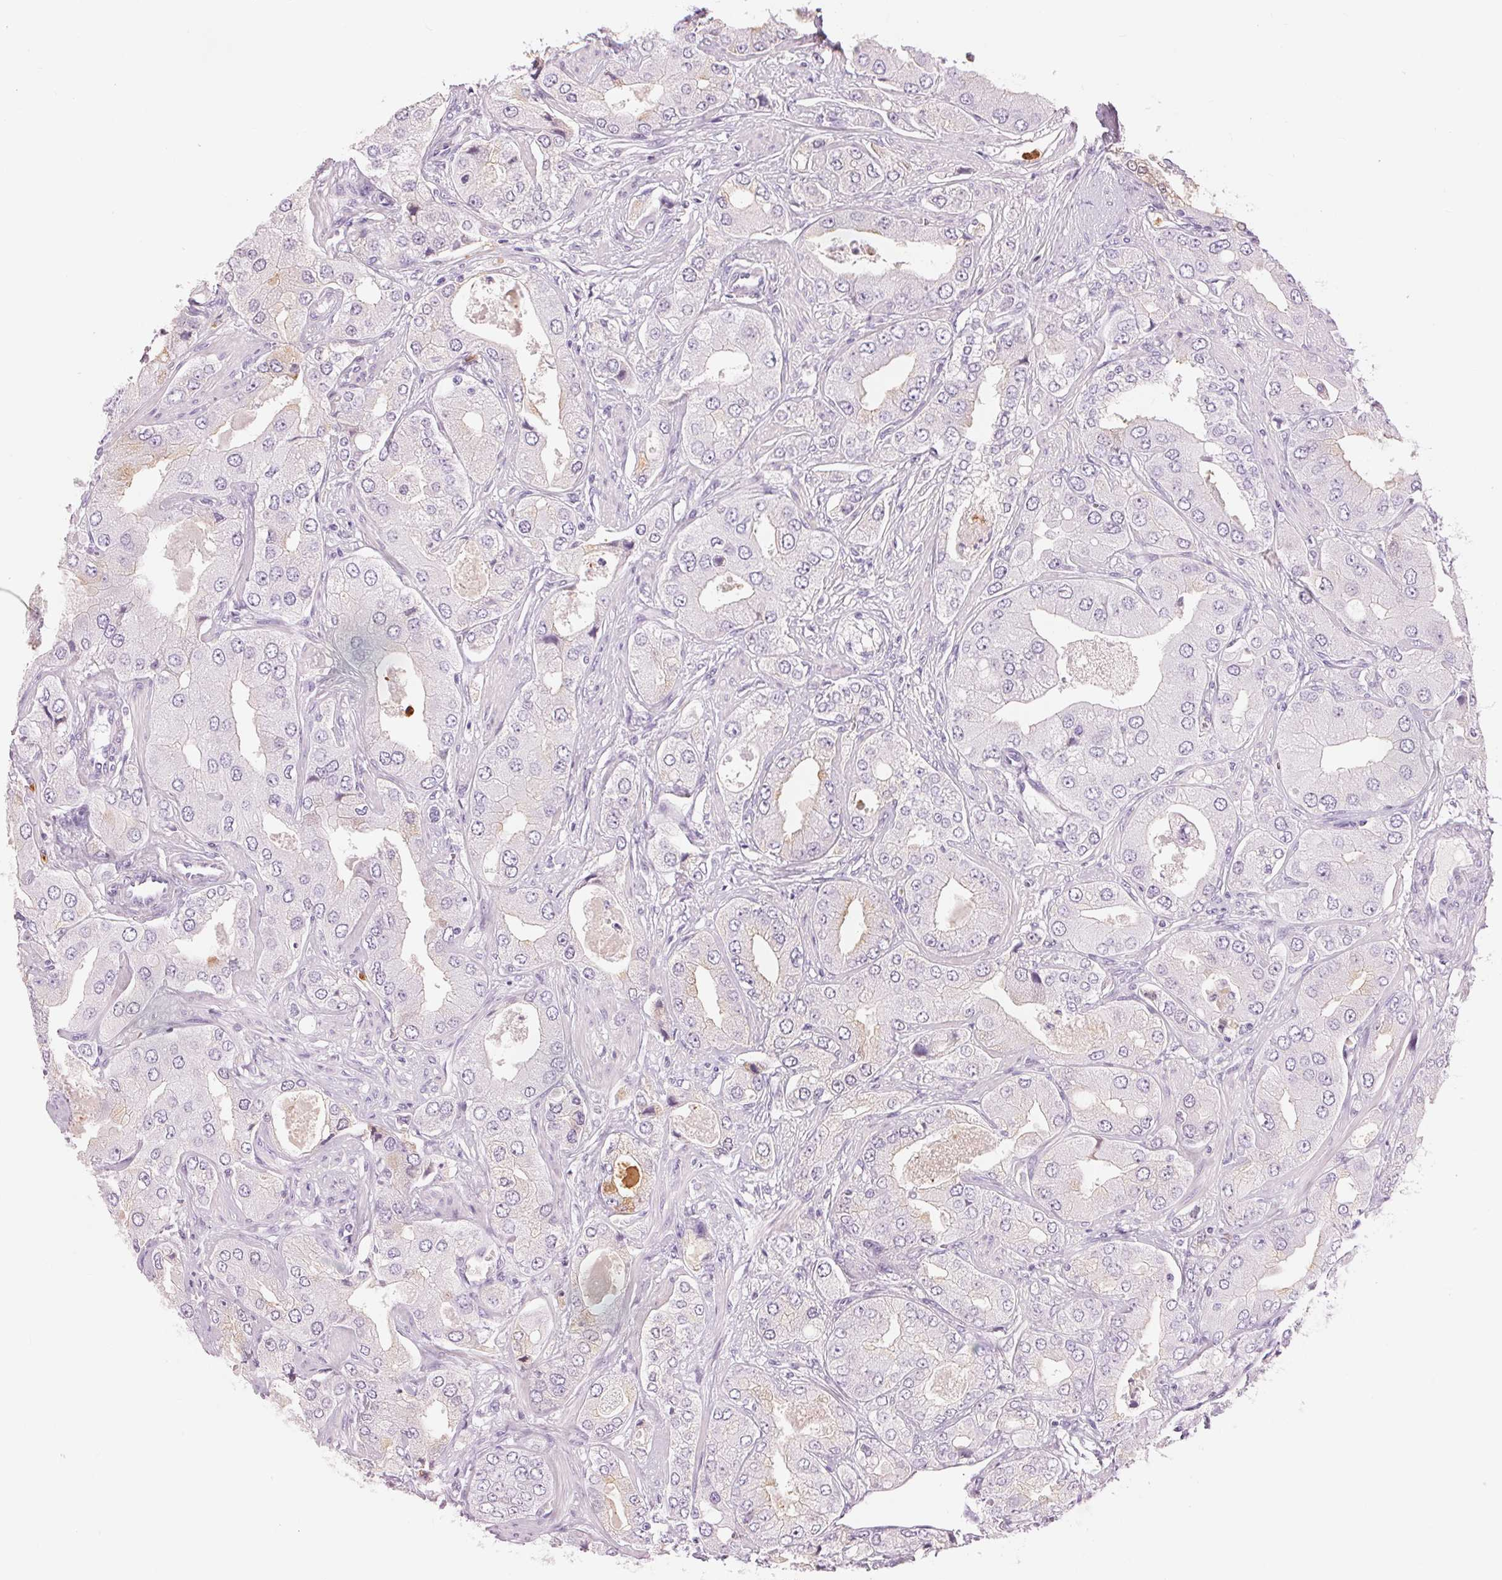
{"staining": {"intensity": "negative", "quantity": "none", "location": "none"}, "tissue": "prostate cancer", "cell_type": "Tumor cells", "image_type": "cancer", "snomed": [{"axis": "morphology", "description": "Adenocarcinoma, Low grade"}, {"axis": "topography", "description": "Prostate"}], "caption": "Tumor cells show no significant expression in prostate cancer (adenocarcinoma (low-grade)).", "gene": "KLK7", "patient": {"sex": "male", "age": 60}}